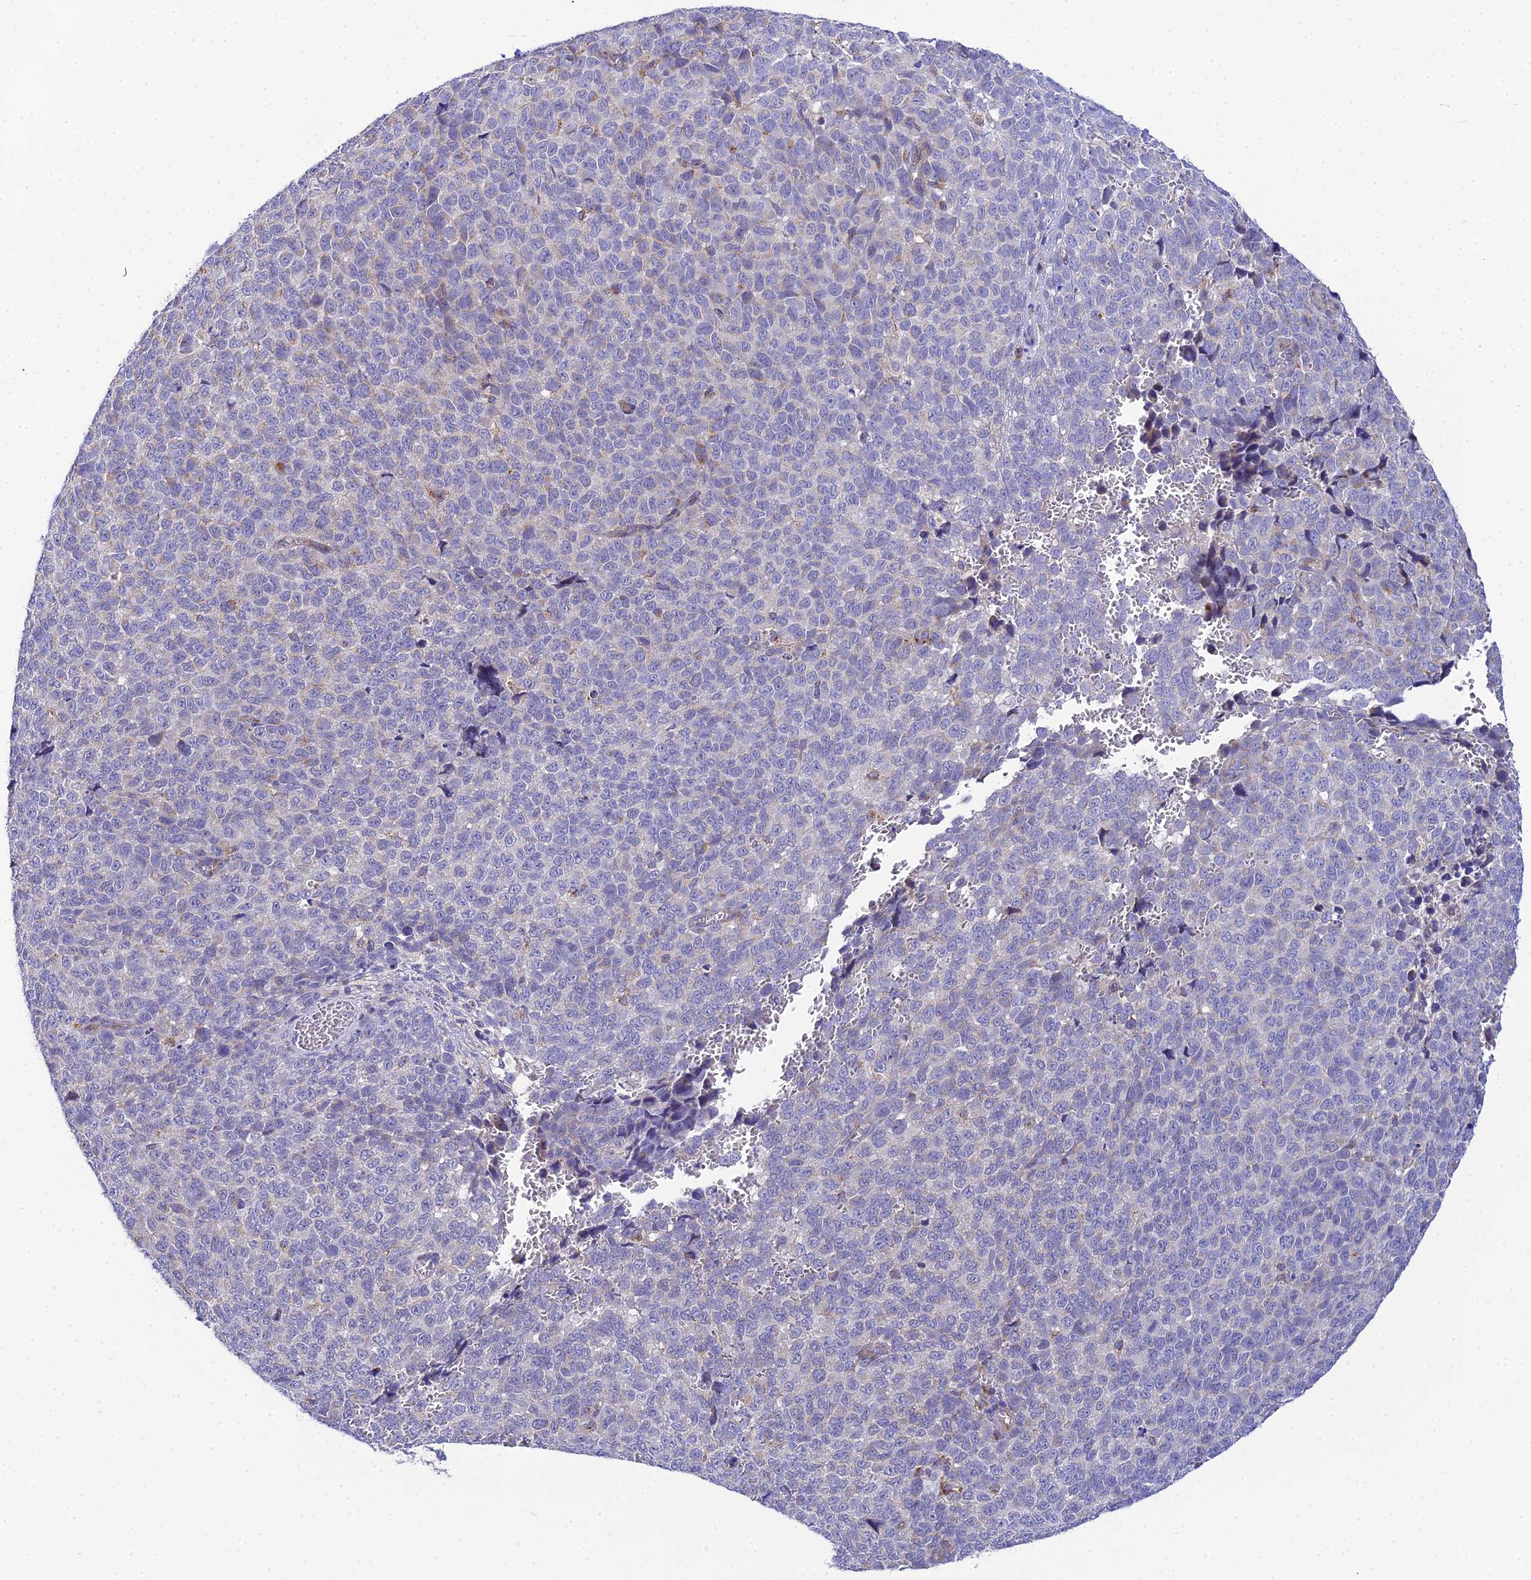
{"staining": {"intensity": "negative", "quantity": "none", "location": "none"}, "tissue": "melanoma", "cell_type": "Tumor cells", "image_type": "cancer", "snomed": [{"axis": "morphology", "description": "Malignant melanoma, NOS"}, {"axis": "topography", "description": "Nose, NOS"}], "caption": "Immunohistochemistry of melanoma exhibits no positivity in tumor cells.", "gene": "NIPSNAP3A", "patient": {"sex": "female", "age": 48}}